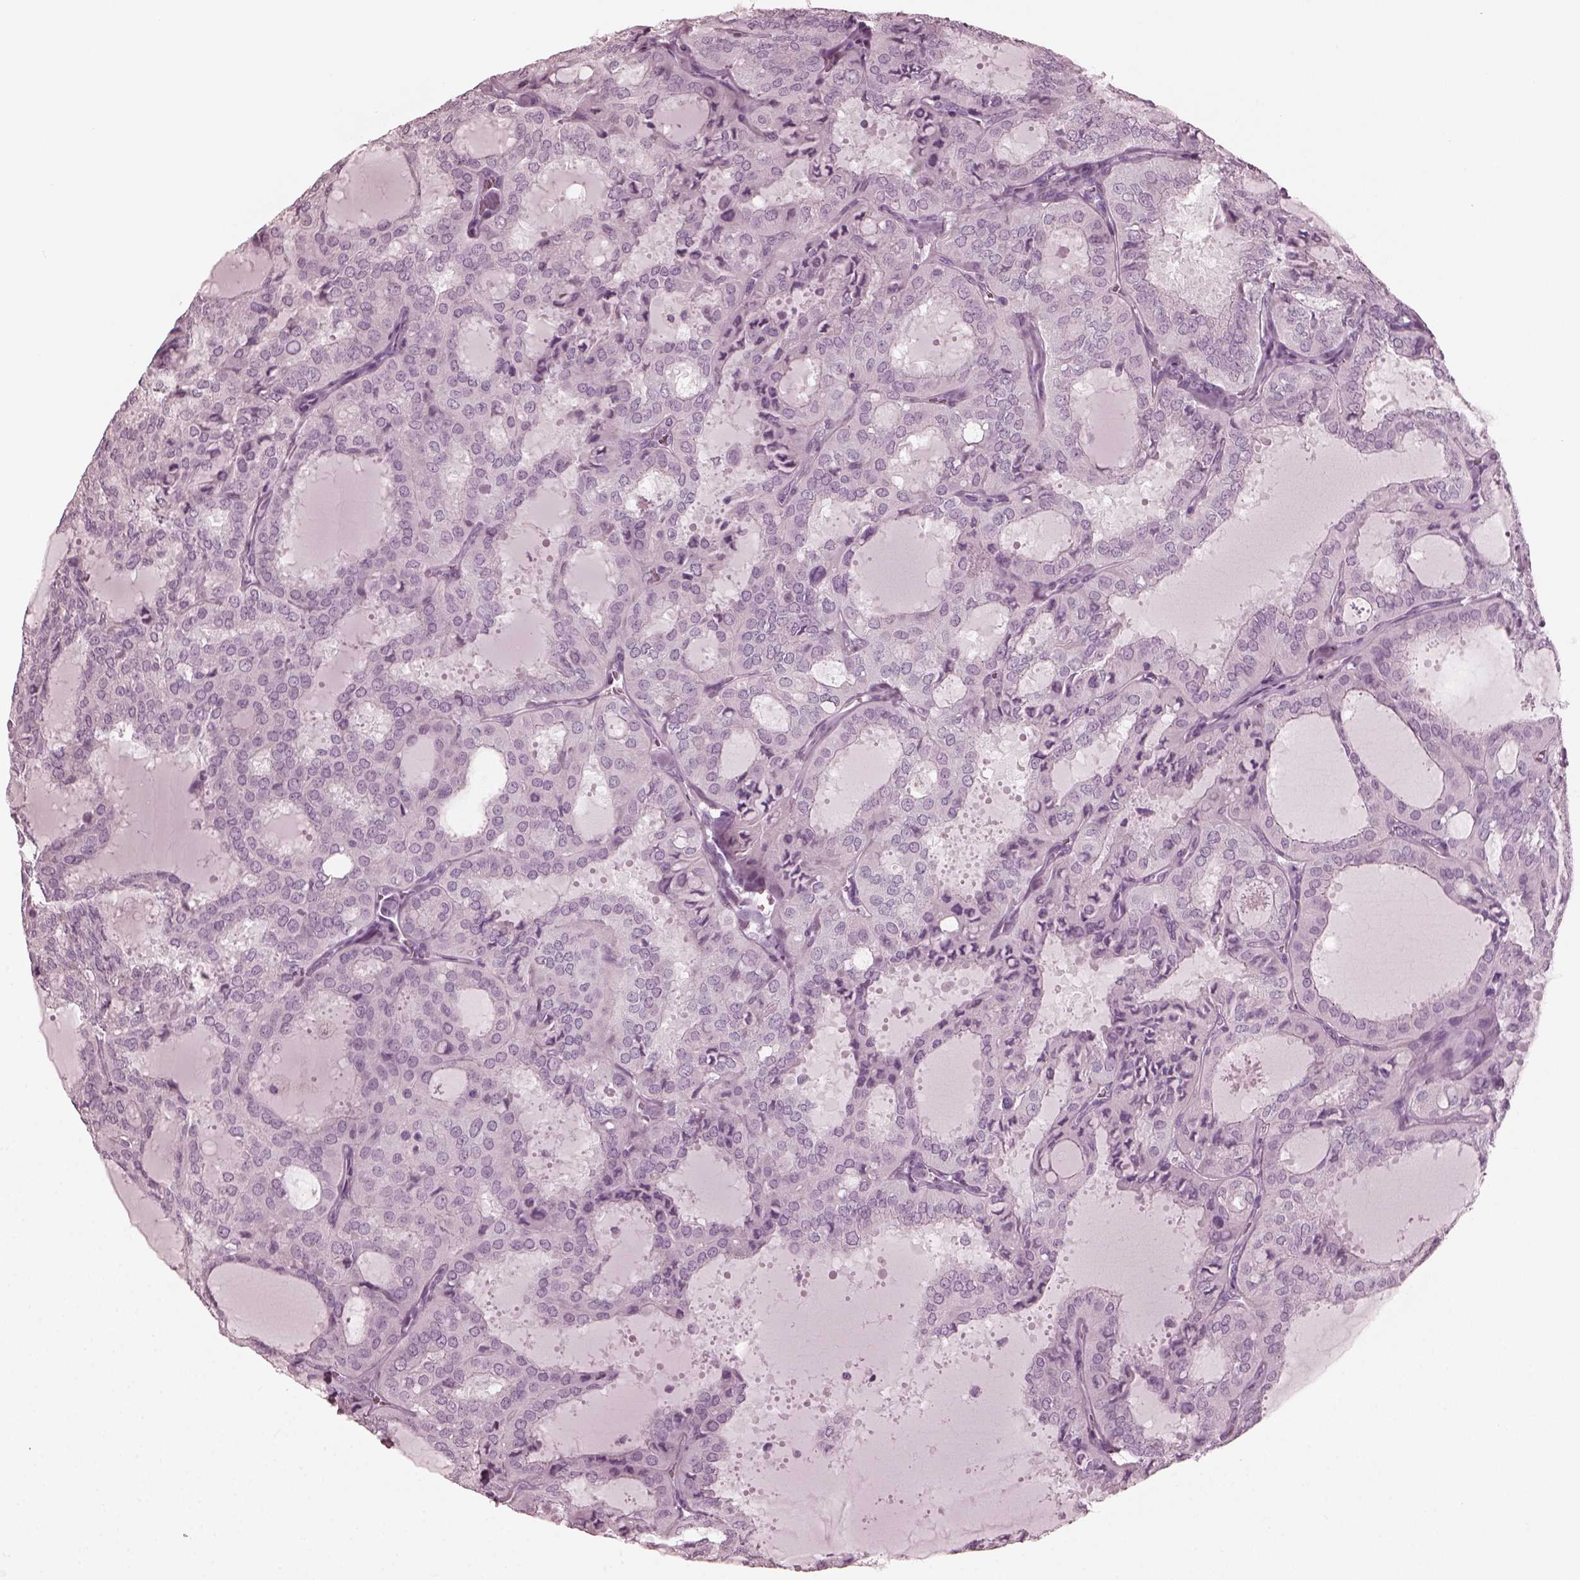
{"staining": {"intensity": "negative", "quantity": "none", "location": "none"}, "tissue": "thyroid cancer", "cell_type": "Tumor cells", "image_type": "cancer", "snomed": [{"axis": "morphology", "description": "Follicular adenoma carcinoma, NOS"}, {"axis": "topography", "description": "Thyroid gland"}], "caption": "DAB immunohistochemical staining of human thyroid cancer (follicular adenoma carcinoma) displays no significant expression in tumor cells. (Stains: DAB (3,3'-diaminobenzidine) IHC with hematoxylin counter stain, Microscopy: brightfield microscopy at high magnification).", "gene": "GRM6", "patient": {"sex": "male", "age": 75}}